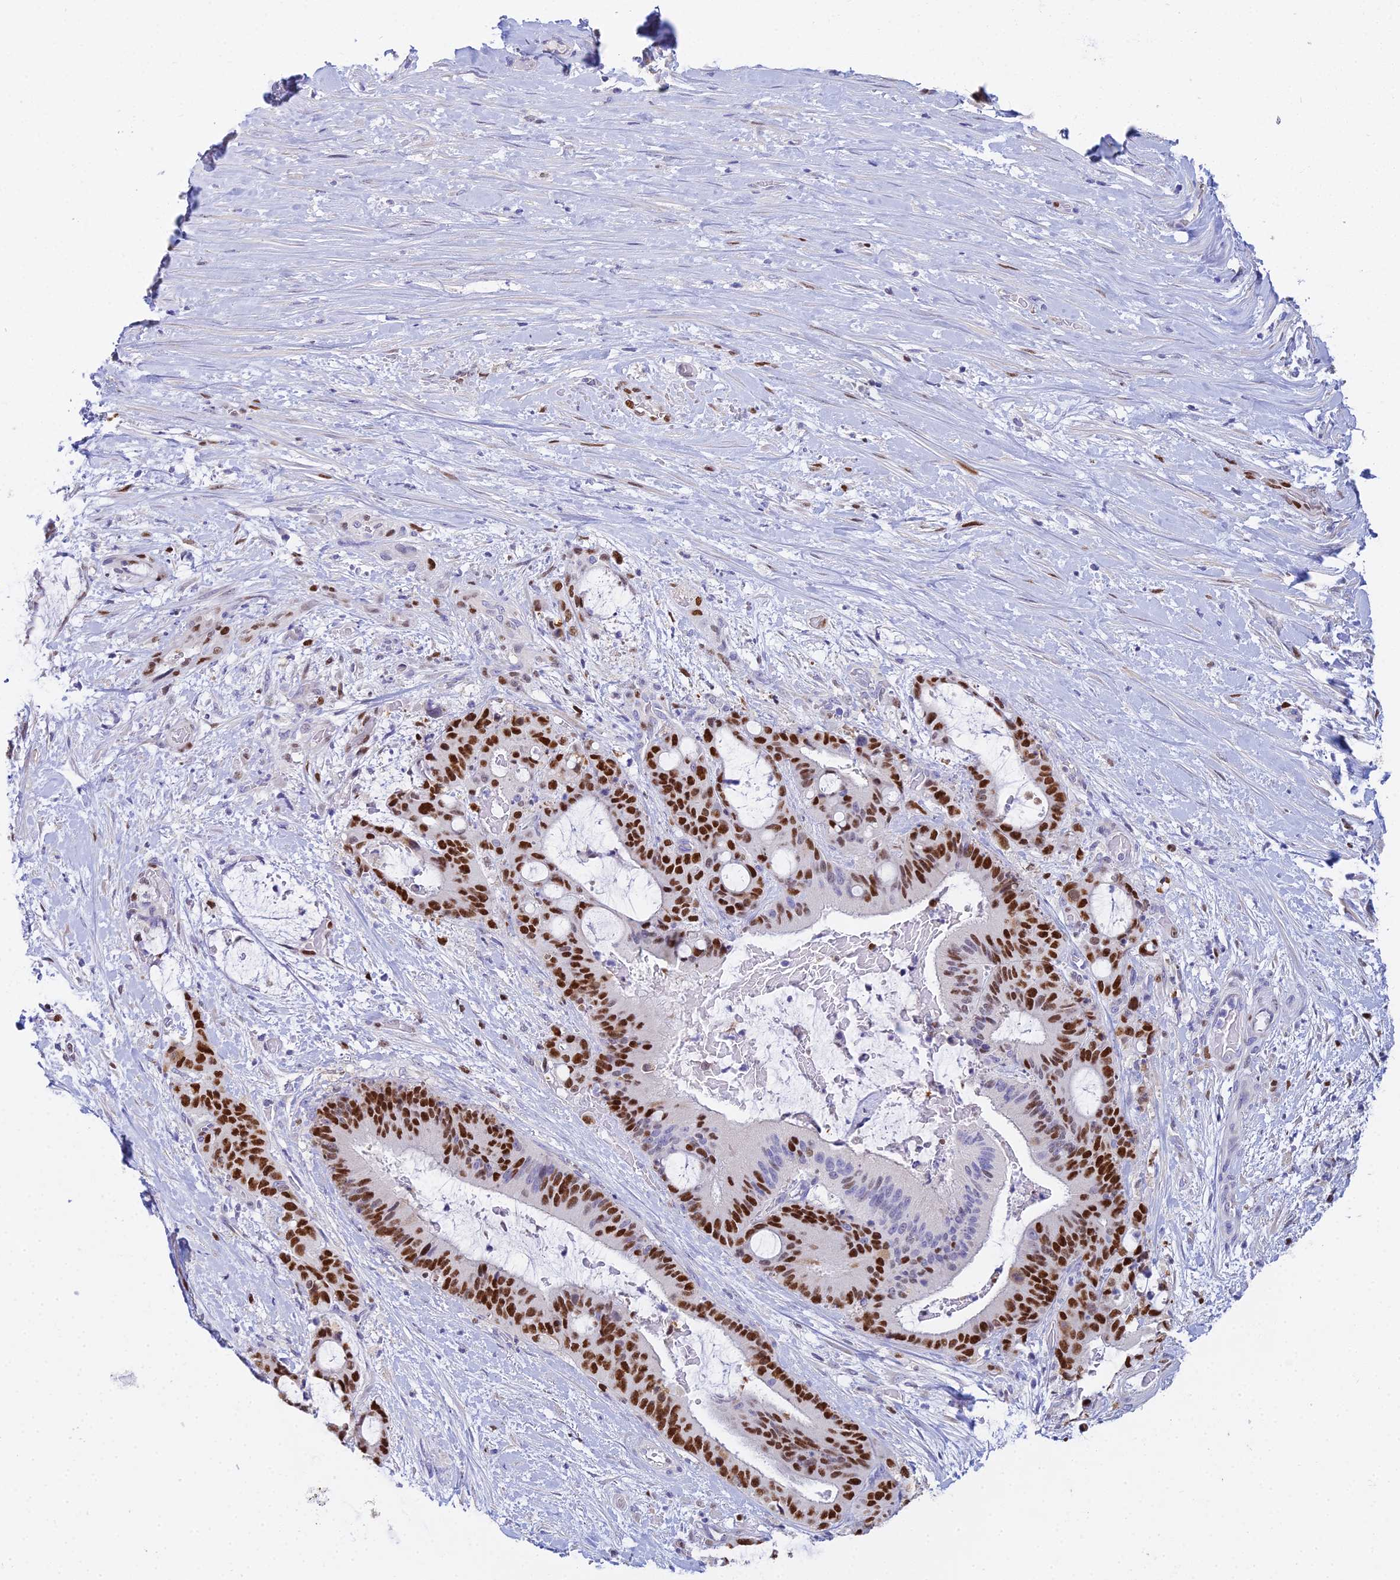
{"staining": {"intensity": "strong", "quantity": "25%-75%", "location": "nuclear"}, "tissue": "liver cancer", "cell_type": "Tumor cells", "image_type": "cancer", "snomed": [{"axis": "morphology", "description": "Normal tissue, NOS"}, {"axis": "morphology", "description": "Cholangiocarcinoma"}, {"axis": "topography", "description": "Liver"}, {"axis": "topography", "description": "Peripheral nerve tissue"}], "caption": "Approximately 25%-75% of tumor cells in liver cholangiocarcinoma reveal strong nuclear protein expression as visualized by brown immunohistochemical staining.", "gene": "MCM2", "patient": {"sex": "female", "age": 73}}